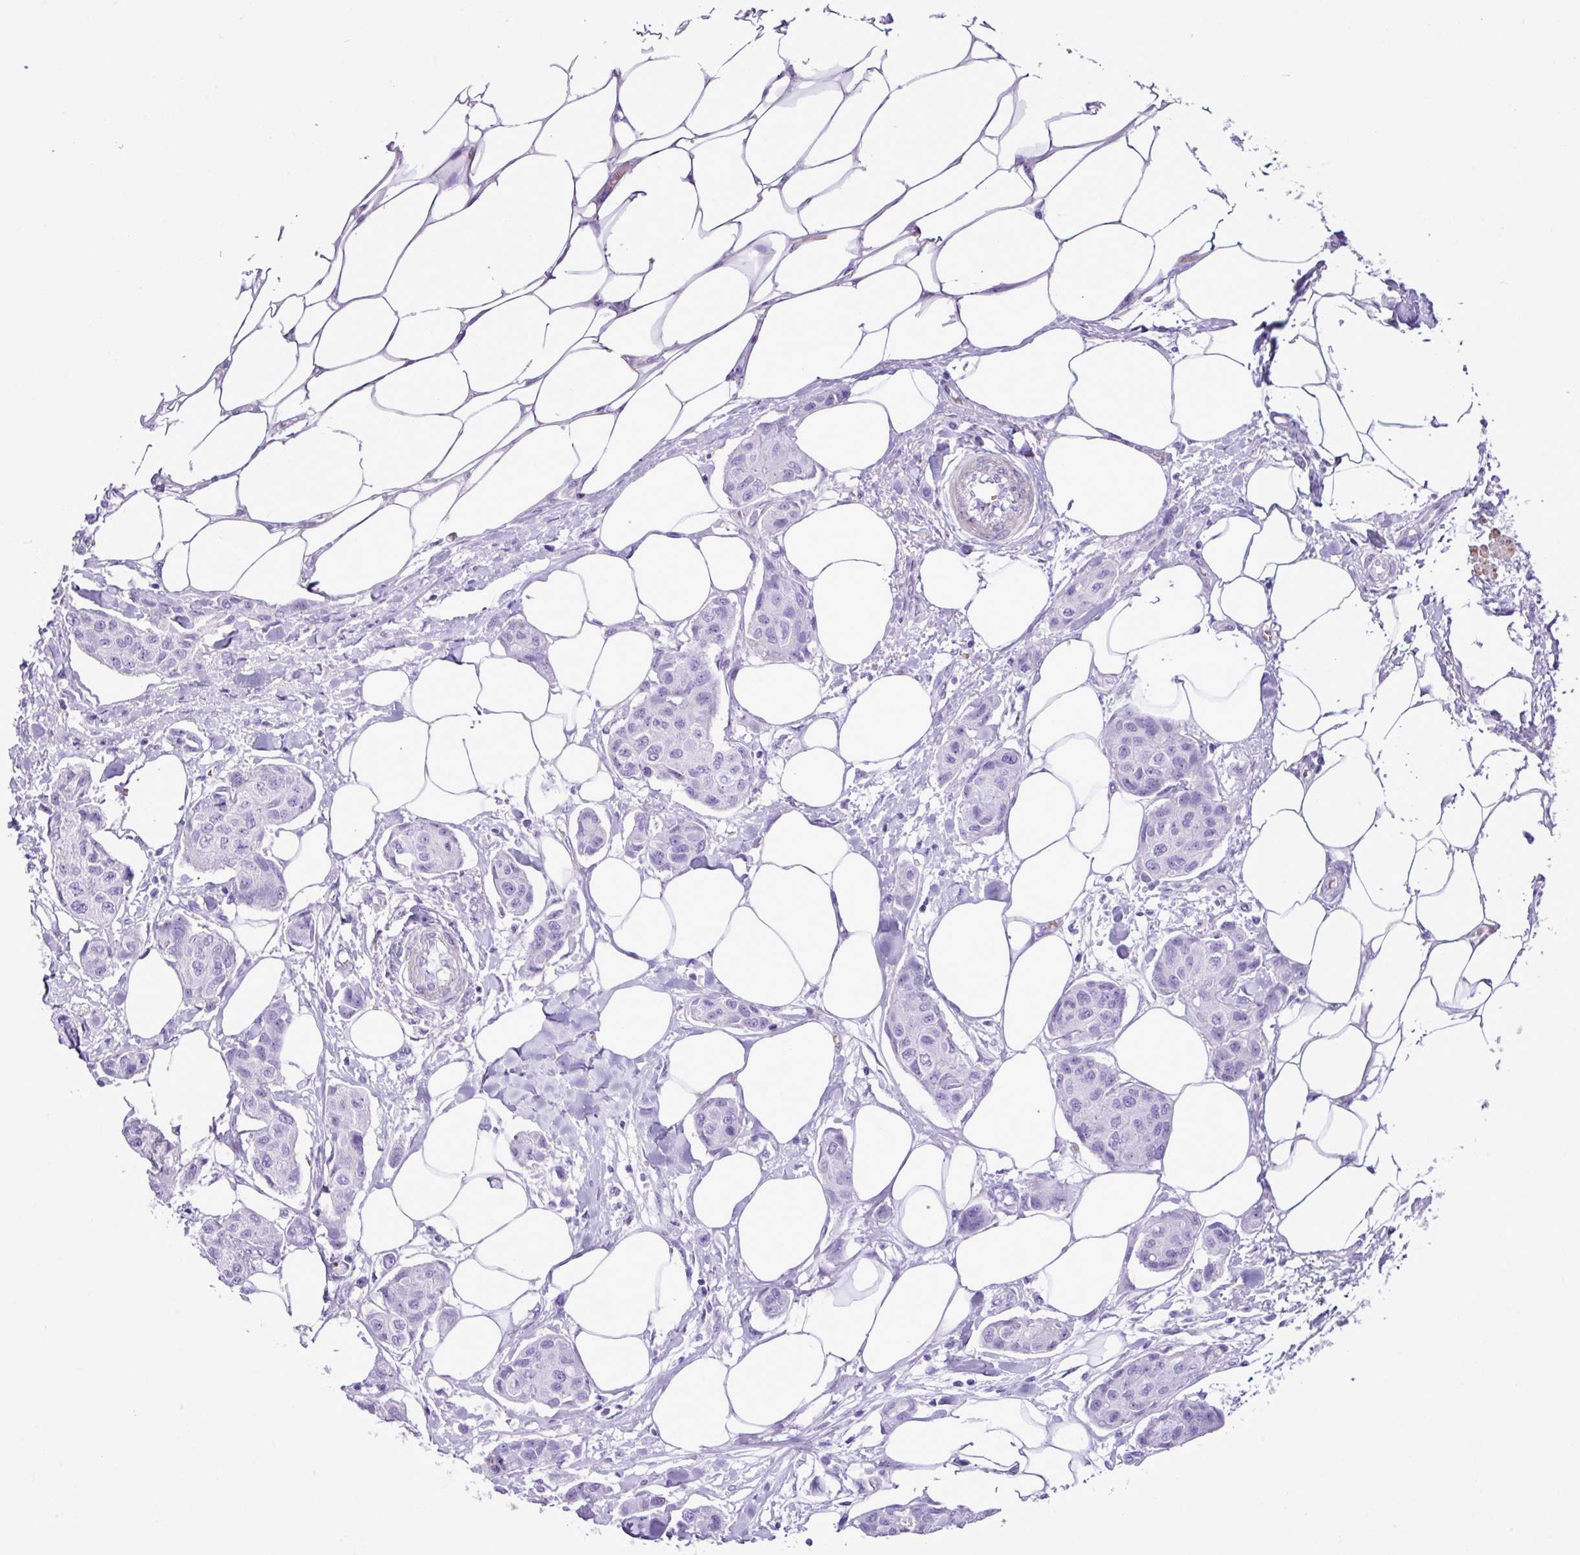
{"staining": {"intensity": "negative", "quantity": "none", "location": "none"}, "tissue": "breast cancer", "cell_type": "Tumor cells", "image_type": "cancer", "snomed": [{"axis": "morphology", "description": "Duct carcinoma"}, {"axis": "topography", "description": "Breast"}, {"axis": "topography", "description": "Lymph node"}], "caption": "This is an immunohistochemistry micrograph of human breast cancer. There is no positivity in tumor cells.", "gene": "ZSCAN5A", "patient": {"sex": "female", "age": 80}}